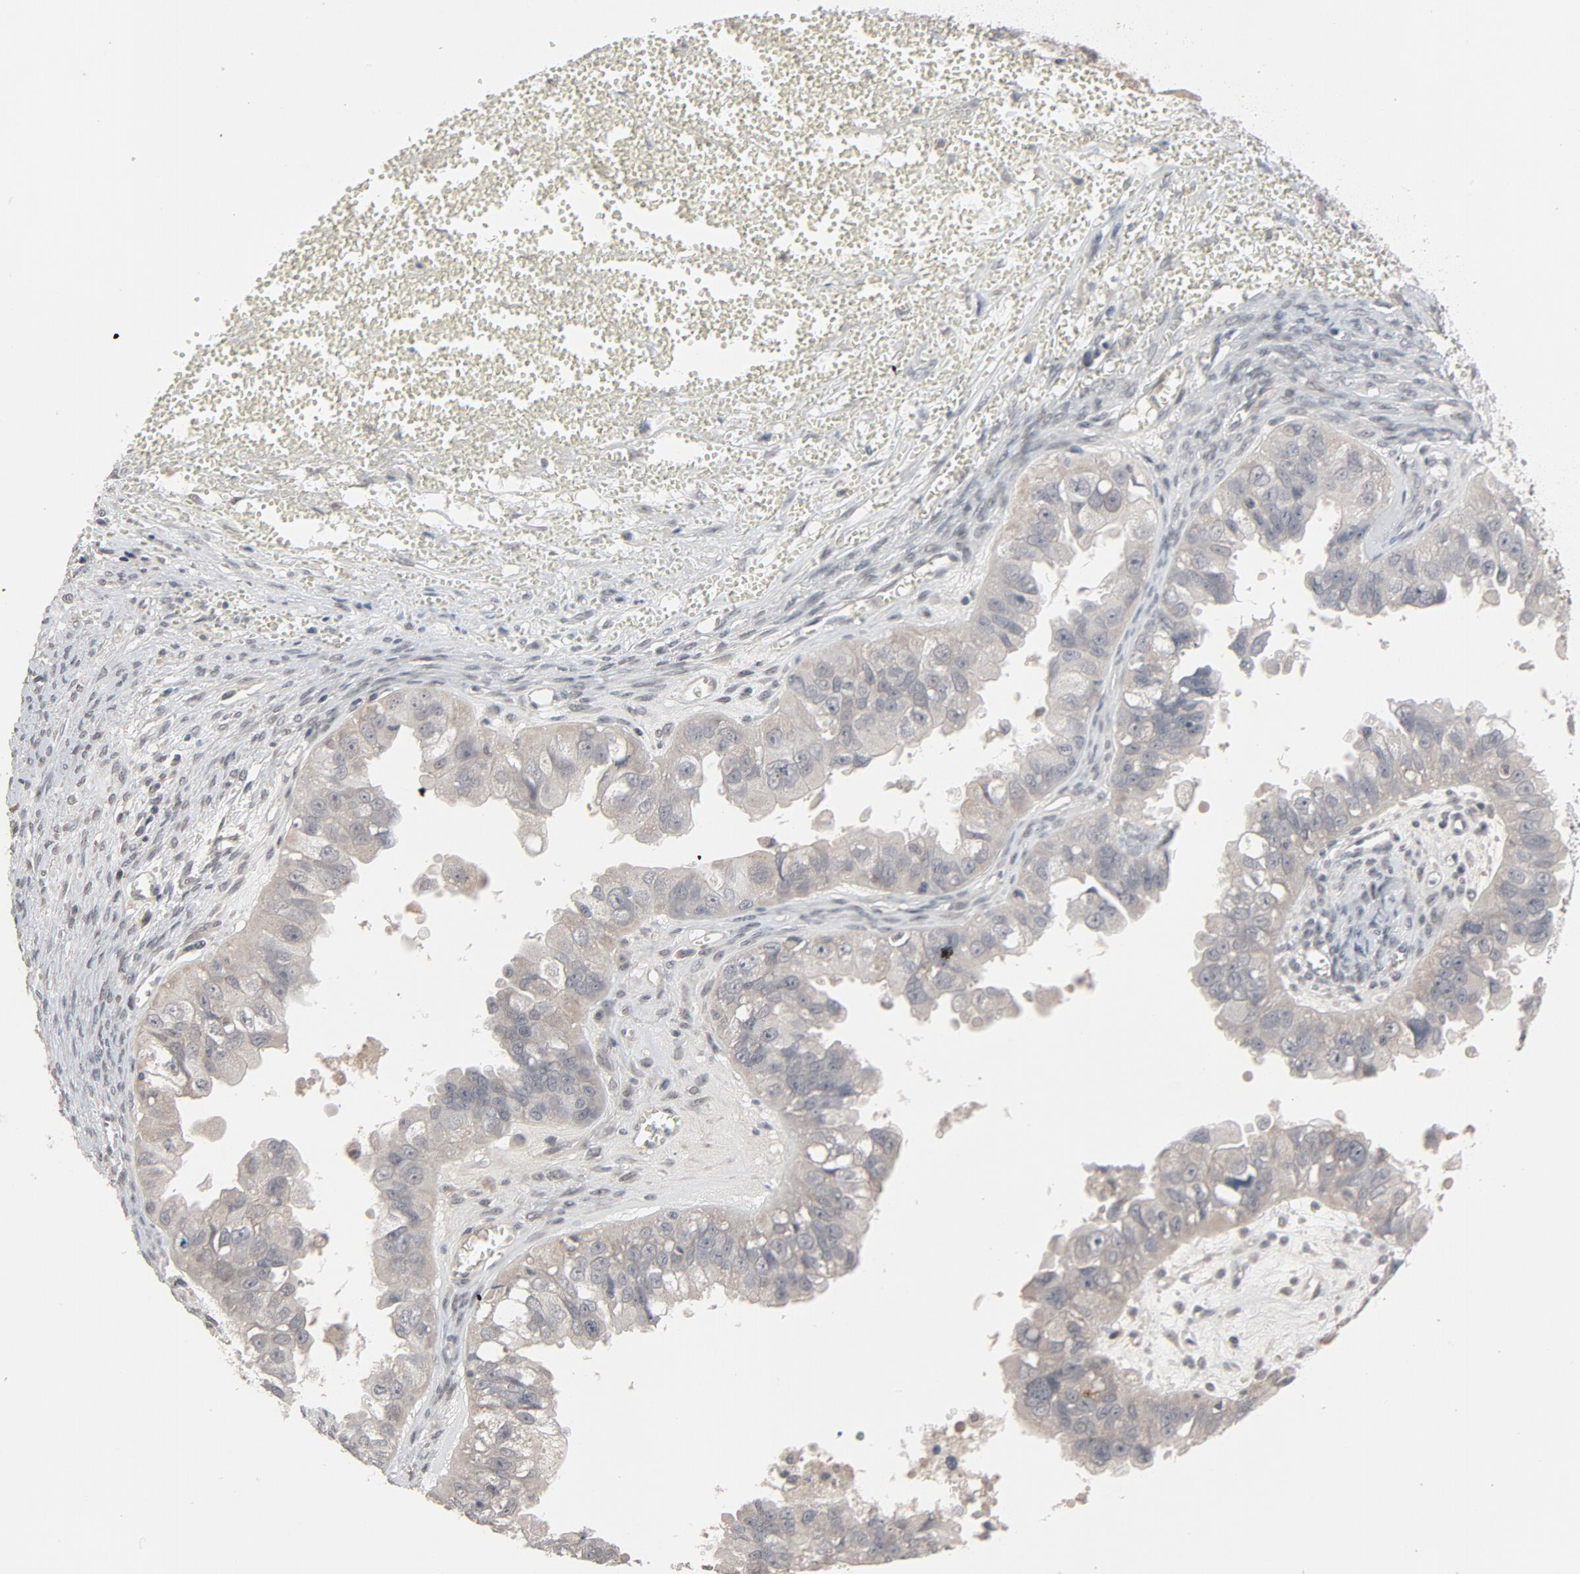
{"staining": {"intensity": "weak", "quantity": ">75%", "location": "cytoplasmic/membranous"}, "tissue": "ovarian cancer", "cell_type": "Tumor cells", "image_type": "cancer", "snomed": [{"axis": "morphology", "description": "Carcinoma, endometroid"}, {"axis": "topography", "description": "Ovary"}], "caption": "Weak cytoplasmic/membranous positivity is identified in about >75% of tumor cells in ovarian cancer.", "gene": "MT3", "patient": {"sex": "female", "age": 85}}